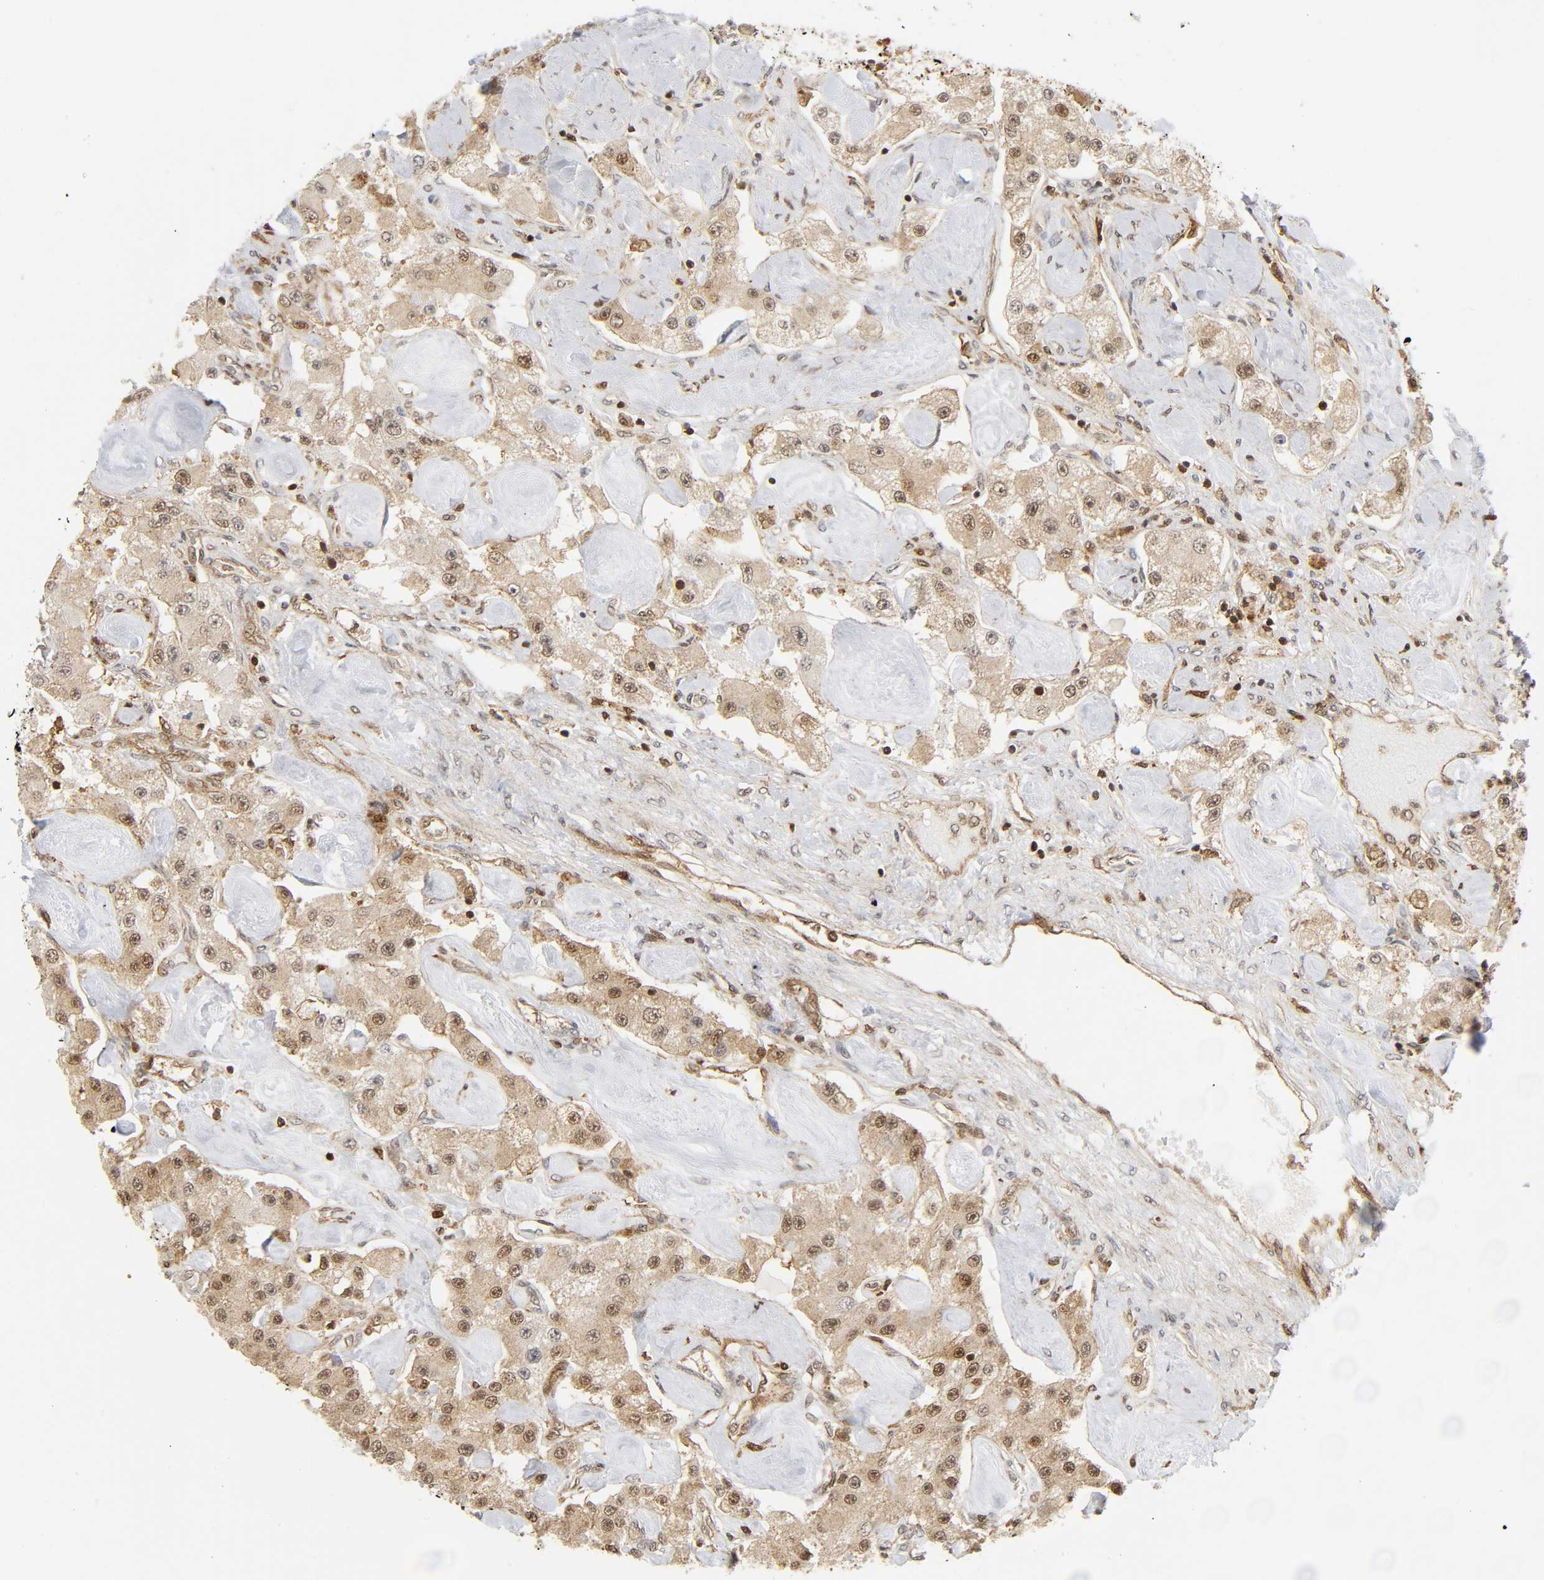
{"staining": {"intensity": "moderate", "quantity": "25%-75%", "location": "cytoplasmic/membranous,nuclear"}, "tissue": "carcinoid", "cell_type": "Tumor cells", "image_type": "cancer", "snomed": [{"axis": "morphology", "description": "Carcinoid, malignant, NOS"}, {"axis": "topography", "description": "Pancreas"}], "caption": "Malignant carcinoid stained for a protein displays moderate cytoplasmic/membranous and nuclear positivity in tumor cells.", "gene": "MAPK1", "patient": {"sex": "male", "age": 41}}